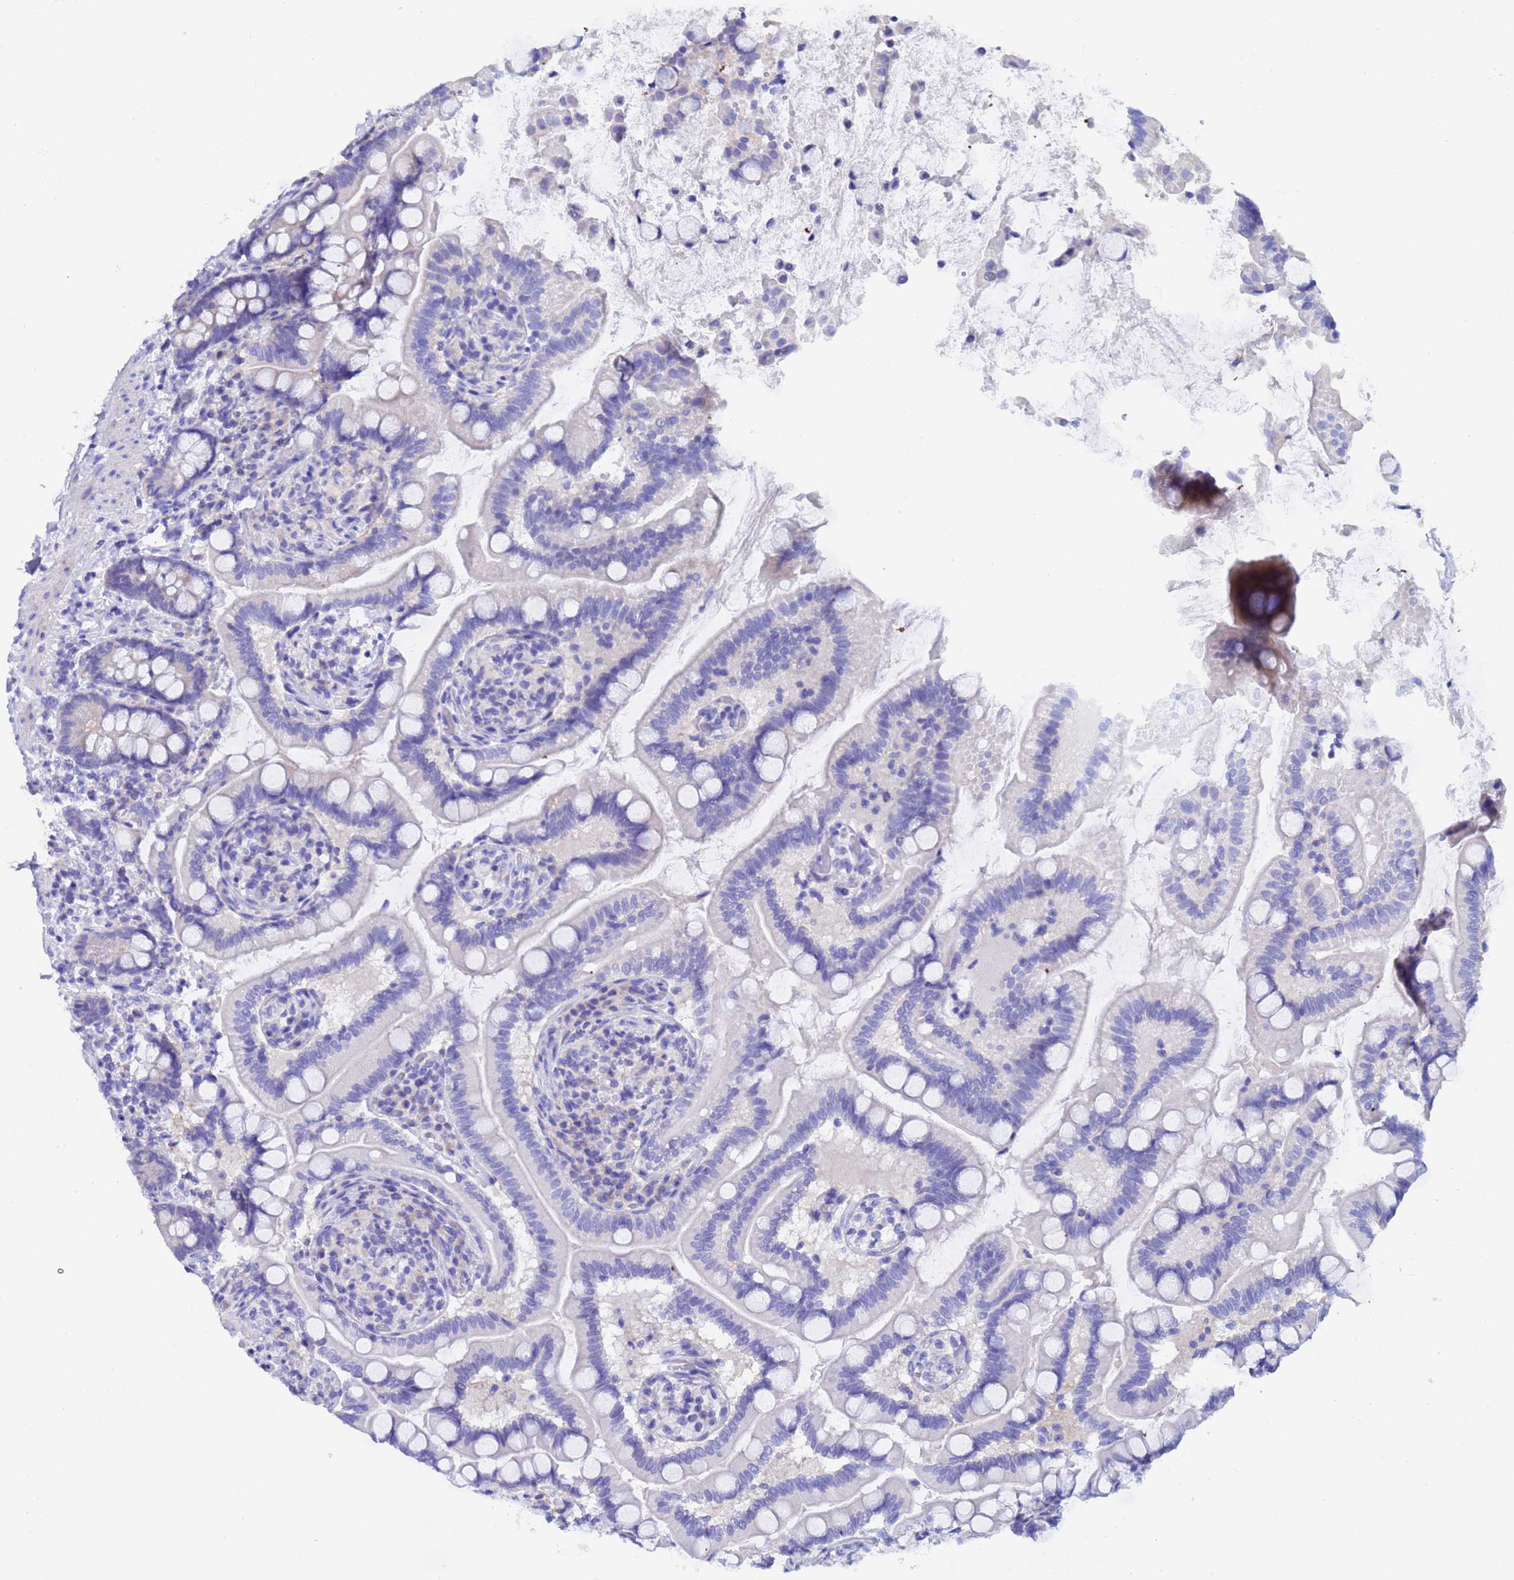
{"staining": {"intensity": "weak", "quantity": "<25%", "location": "cytoplasmic/membranous"}, "tissue": "small intestine", "cell_type": "Glandular cells", "image_type": "normal", "snomed": [{"axis": "morphology", "description": "Normal tissue, NOS"}, {"axis": "topography", "description": "Small intestine"}], "caption": "Unremarkable small intestine was stained to show a protein in brown. There is no significant staining in glandular cells. (Brightfield microscopy of DAB (3,3'-diaminobenzidine) immunohistochemistry at high magnification).", "gene": "UBE2O", "patient": {"sex": "female", "age": 64}}